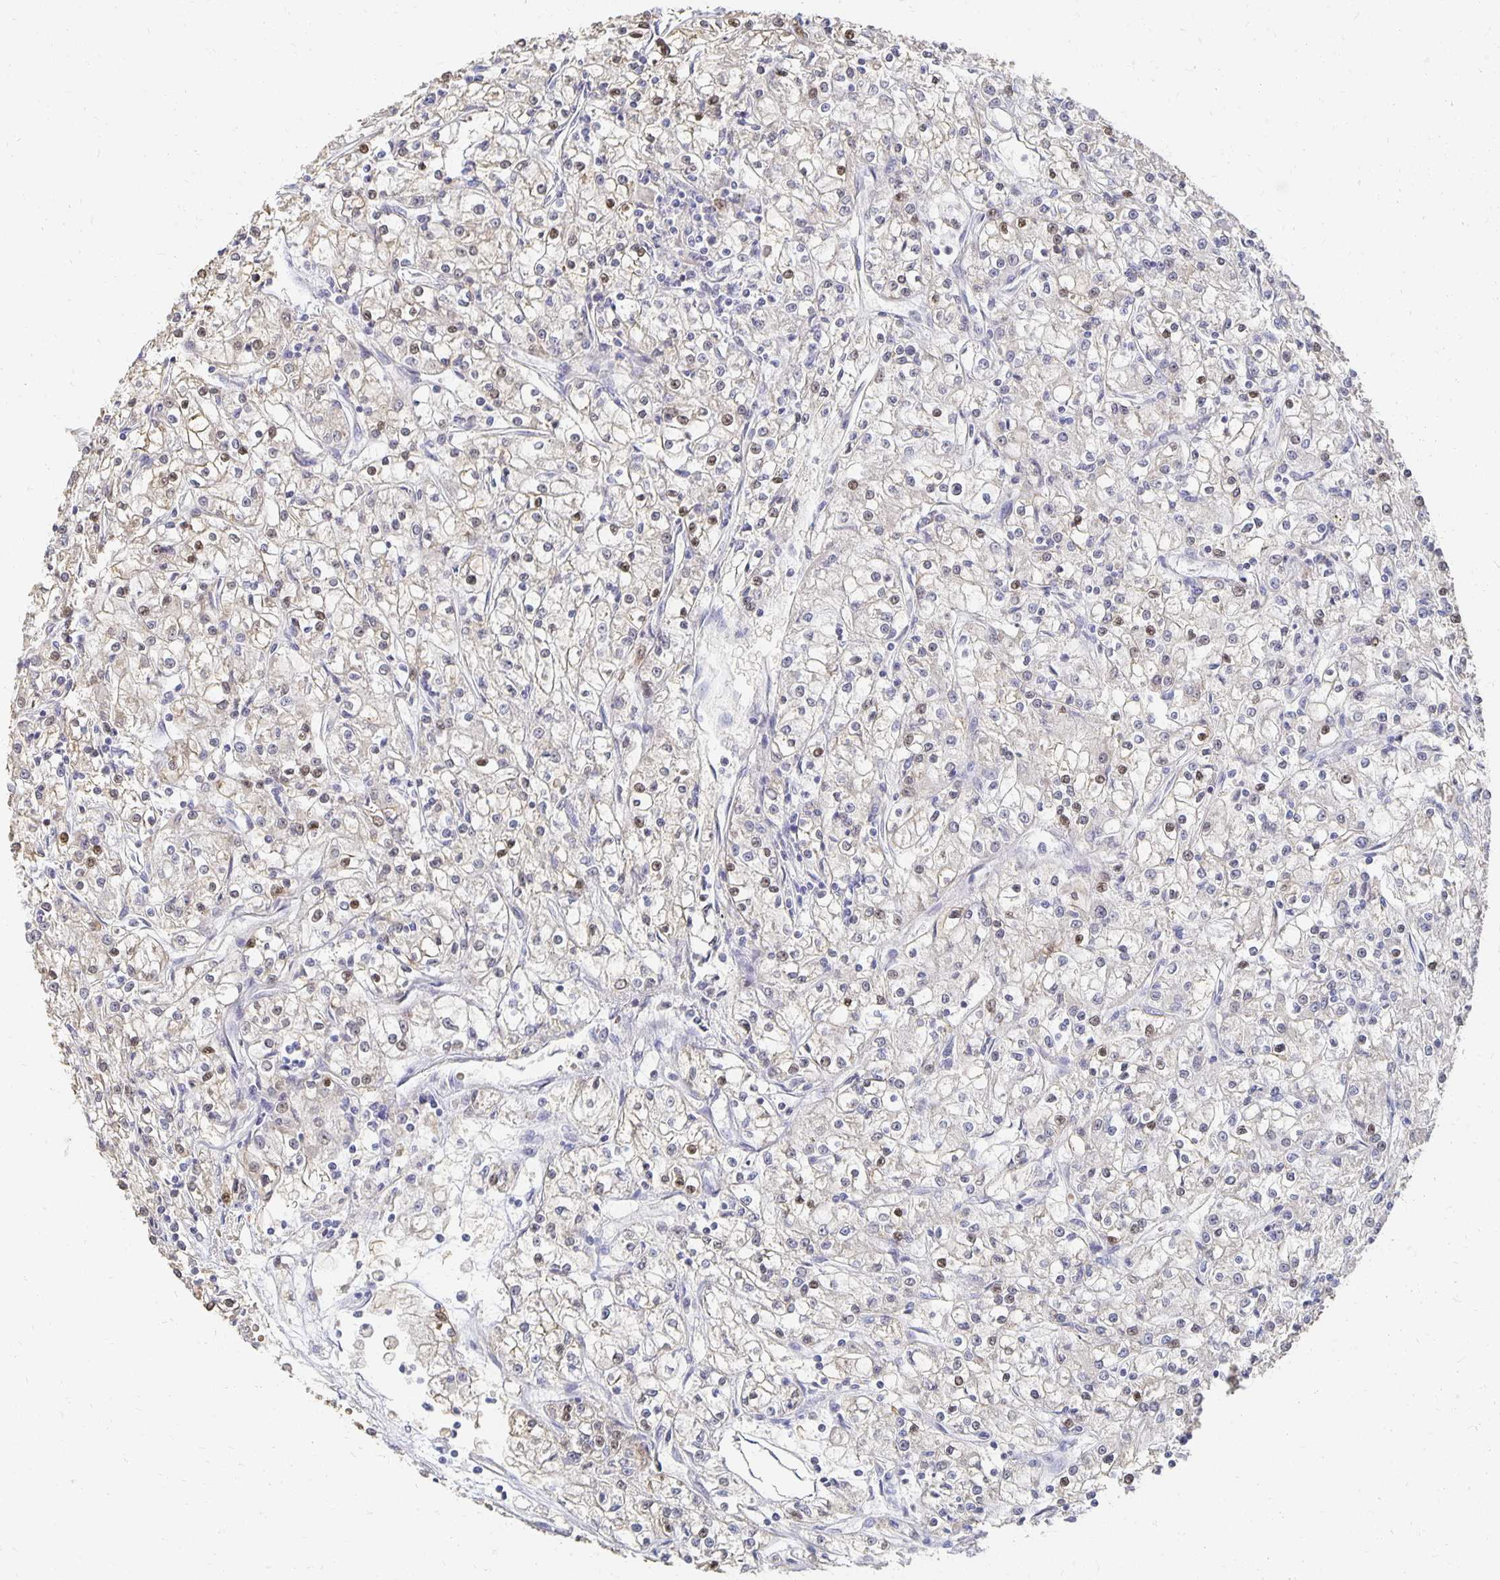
{"staining": {"intensity": "weak", "quantity": "<25%", "location": "nuclear"}, "tissue": "renal cancer", "cell_type": "Tumor cells", "image_type": "cancer", "snomed": [{"axis": "morphology", "description": "Adenocarcinoma, NOS"}, {"axis": "topography", "description": "Kidney"}], "caption": "An image of renal adenocarcinoma stained for a protein exhibits no brown staining in tumor cells. (DAB IHC with hematoxylin counter stain).", "gene": "CST6", "patient": {"sex": "female", "age": 59}}